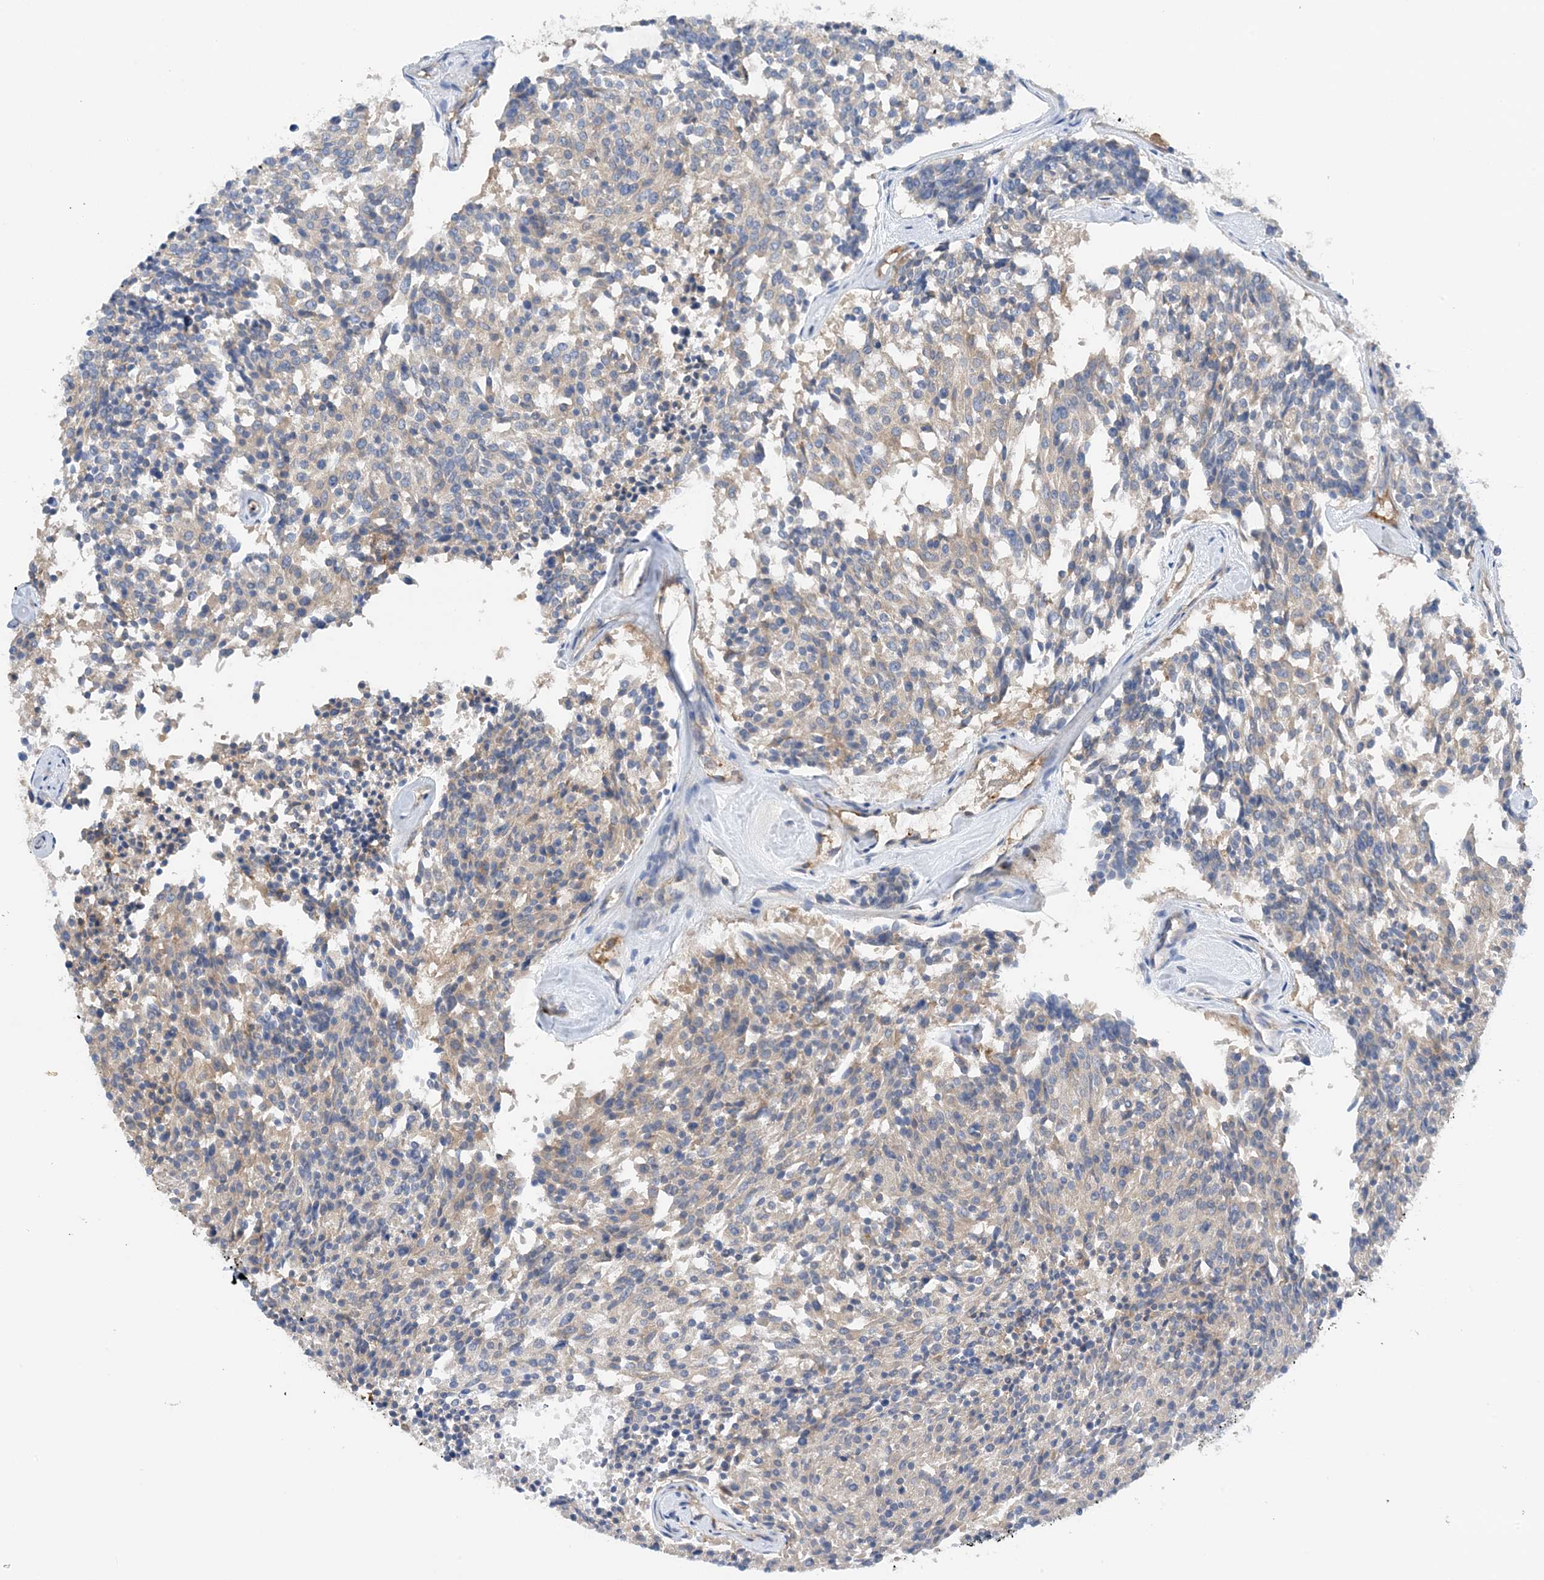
{"staining": {"intensity": "negative", "quantity": "none", "location": "none"}, "tissue": "carcinoid", "cell_type": "Tumor cells", "image_type": "cancer", "snomed": [{"axis": "morphology", "description": "Carcinoid, malignant, NOS"}, {"axis": "topography", "description": "Pancreas"}], "caption": "The photomicrograph exhibits no significant expression in tumor cells of carcinoid (malignant).", "gene": "SLC5A11", "patient": {"sex": "female", "age": 54}}